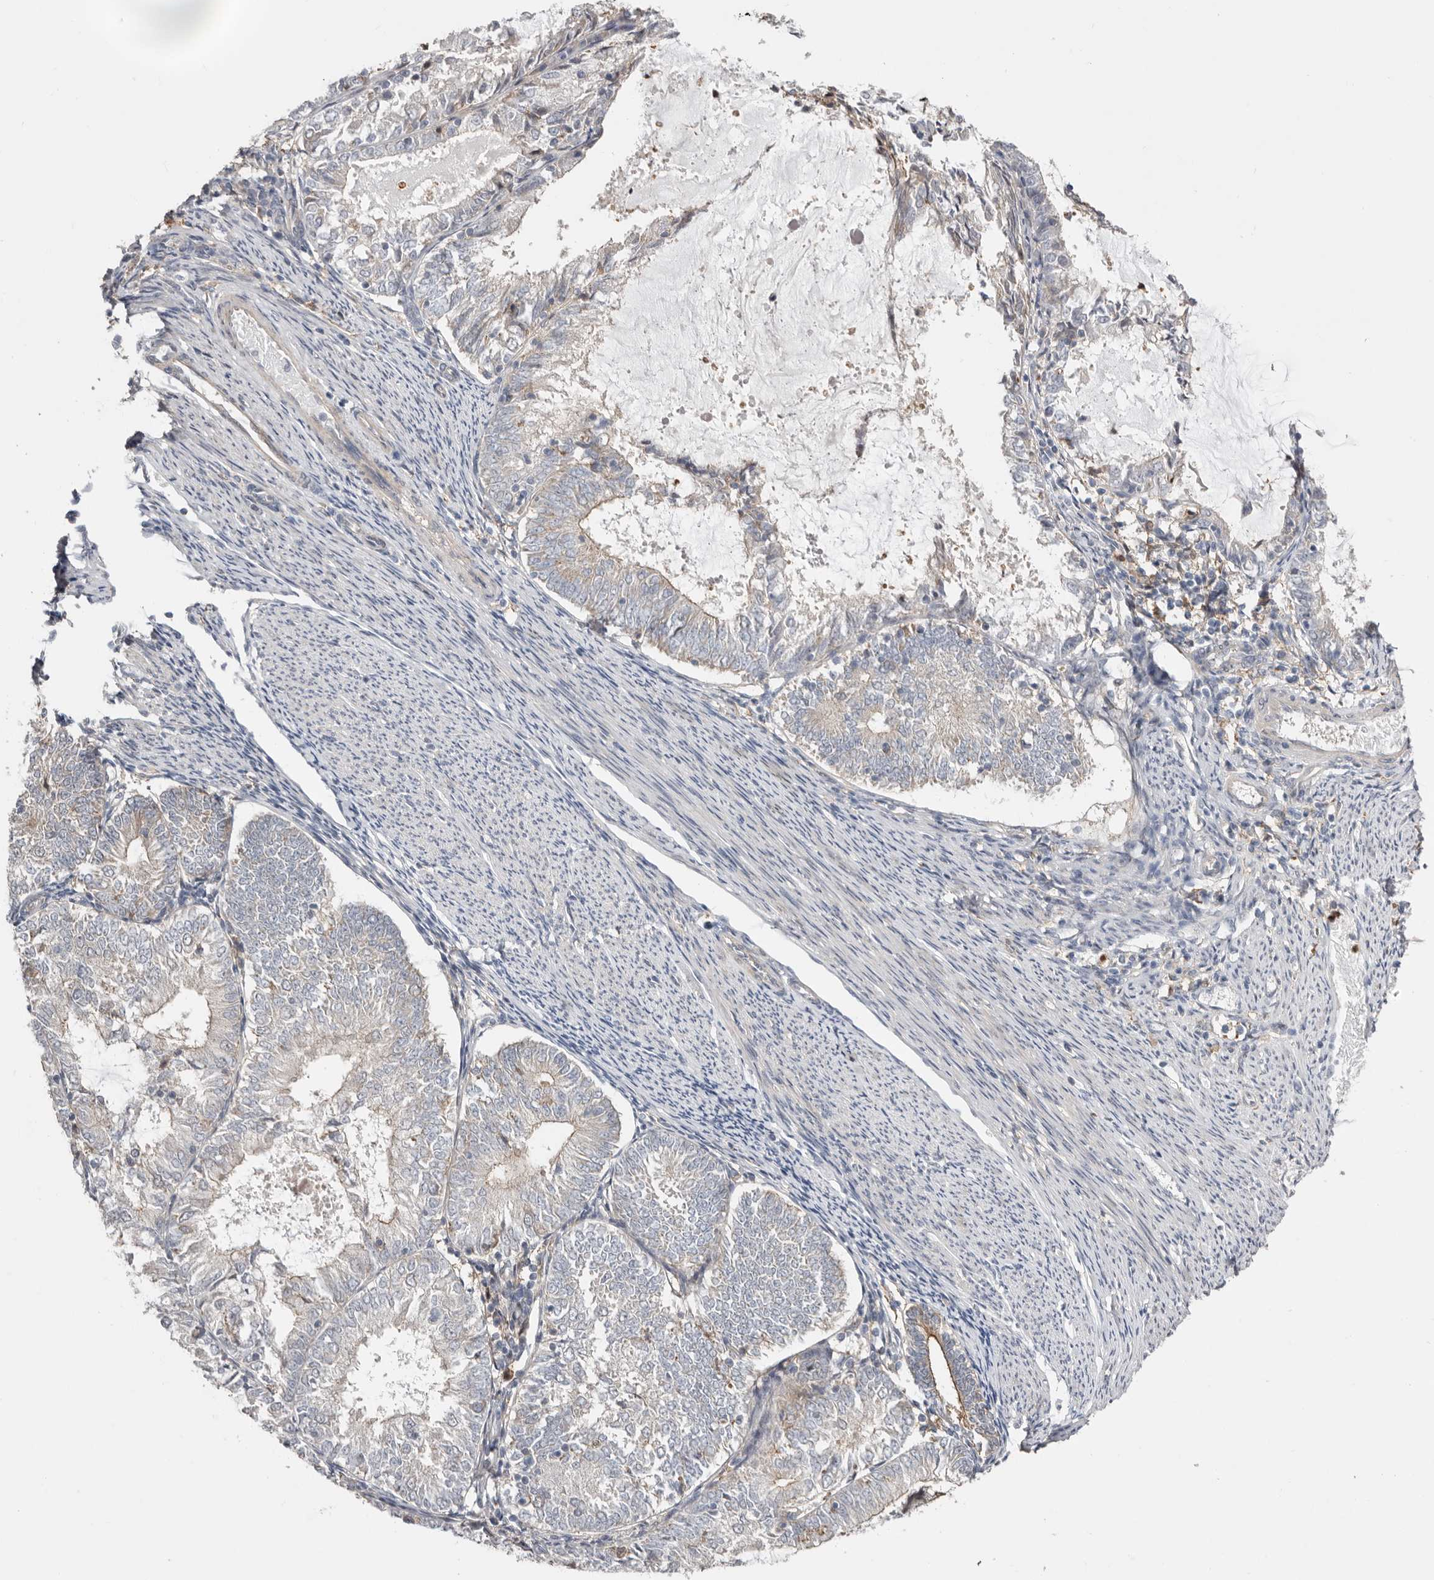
{"staining": {"intensity": "negative", "quantity": "none", "location": "none"}, "tissue": "endometrial cancer", "cell_type": "Tumor cells", "image_type": "cancer", "snomed": [{"axis": "morphology", "description": "Adenocarcinoma, NOS"}, {"axis": "topography", "description": "Endometrium"}], "caption": "Protein analysis of endometrial cancer (adenocarcinoma) reveals no significant expression in tumor cells.", "gene": "MSRB2", "patient": {"sex": "female", "age": 57}}